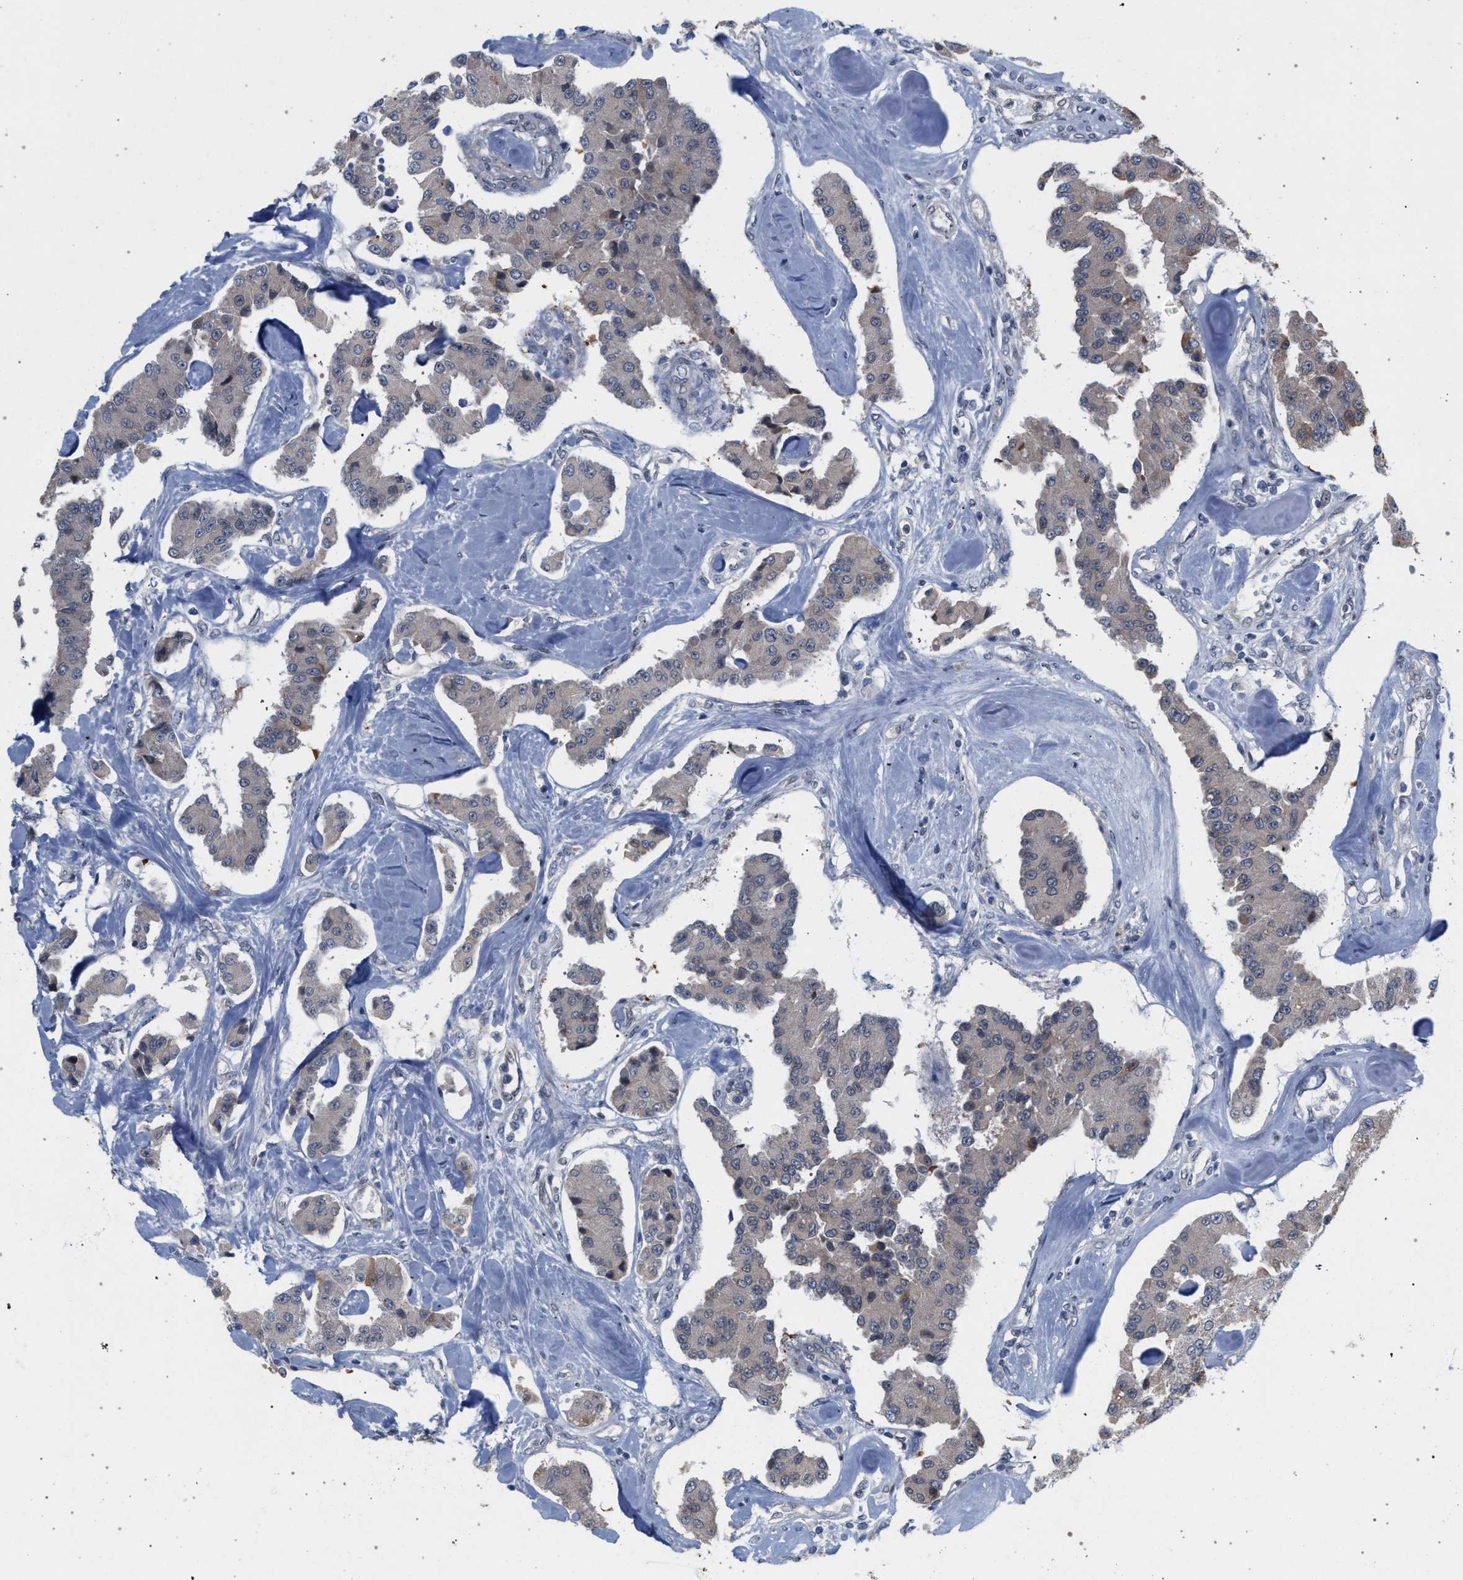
{"staining": {"intensity": "negative", "quantity": "none", "location": "none"}, "tissue": "carcinoid", "cell_type": "Tumor cells", "image_type": "cancer", "snomed": [{"axis": "morphology", "description": "Carcinoid, malignant, NOS"}, {"axis": "topography", "description": "Pancreas"}], "caption": "Malignant carcinoid stained for a protein using IHC demonstrates no positivity tumor cells.", "gene": "ARPC5L", "patient": {"sex": "male", "age": 41}}